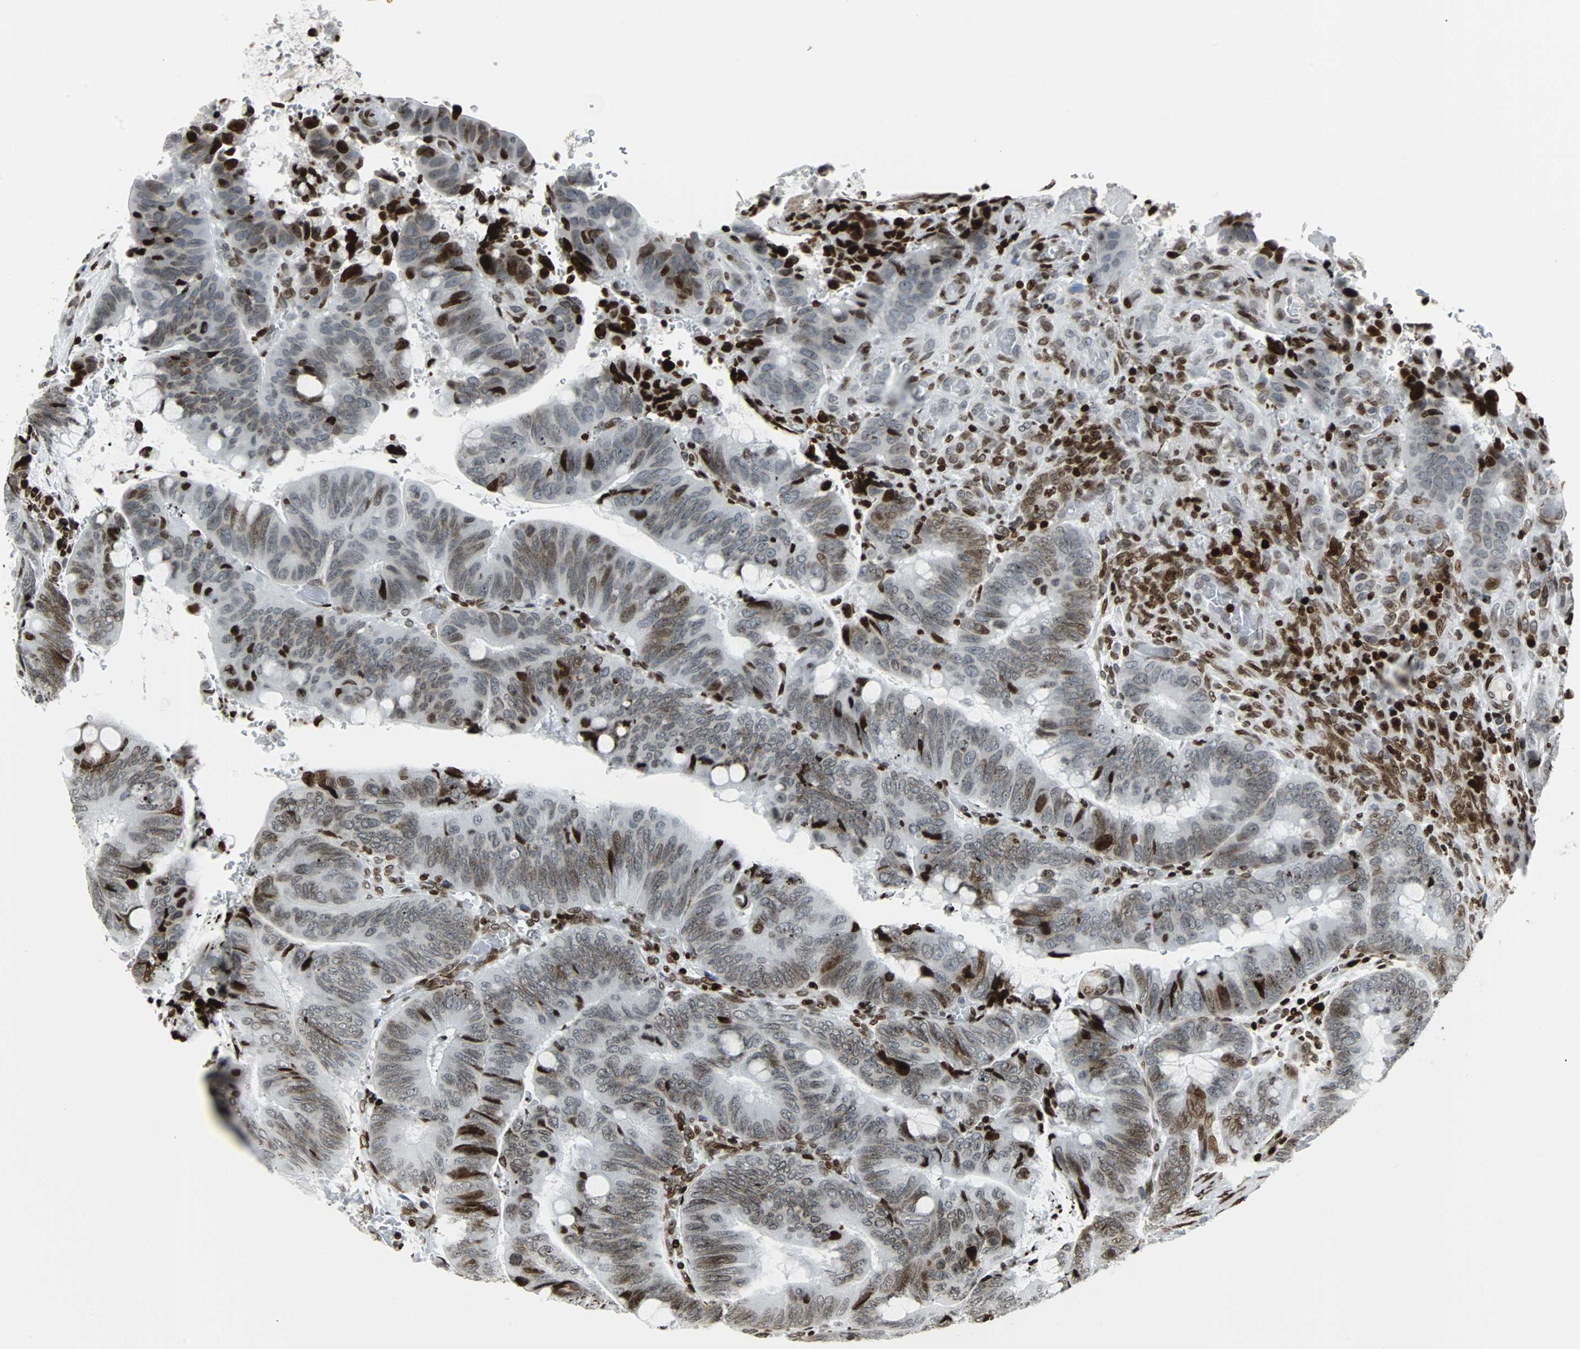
{"staining": {"intensity": "moderate", "quantity": "25%-75%", "location": "nuclear"}, "tissue": "colorectal cancer", "cell_type": "Tumor cells", "image_type": "cancer", "snomed": [{"axis": "morphology", "description": "Normal tissue, NOS"}, {"axis": "morphology", "description": "Adenocarcinoma, NOS"}, {"axis": "topography", "description": "Rectum"}, {"axis": "topography", "description": "Peripheral nerve tissue"}], "caption": "Protein analysis of adenocarcinoma (colorectal) tissue exhibits moderate nuclear positivity in approximately 25%-75% of tumor cells.", "gene": "ZNF131", "patient": {"sex": "male", "age": 92}}